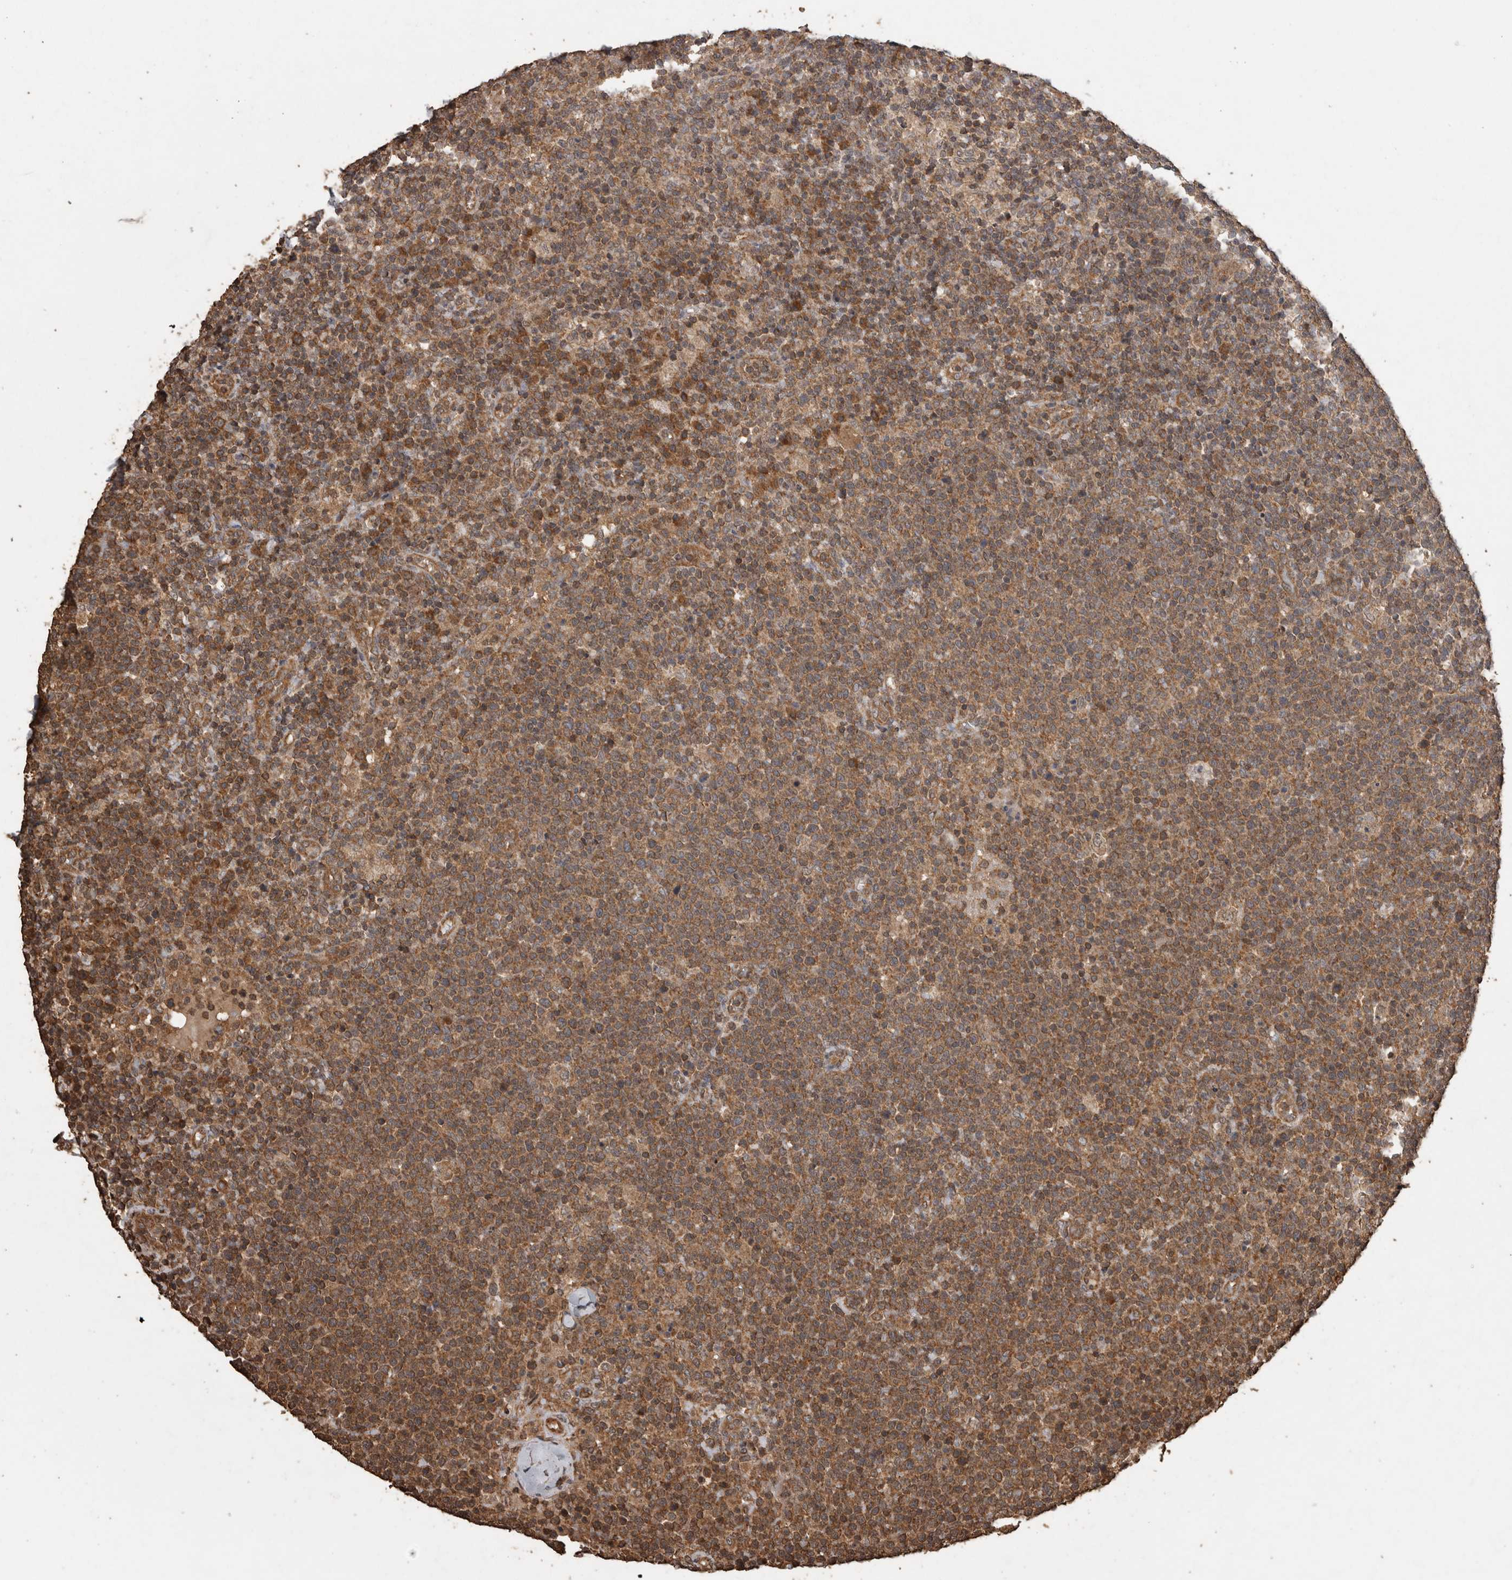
{"staining": {"intensity": "moderate", "quantity": ">75%", "location": "cytoplasmic/membranous"}, "tissue": "lymphoma", "cell_type": "Tumor cells", "image_type": "cancer", "snomed": [{"axis": "morphology", "description": "Malignant lymphoma, non-Hodgkin's type, High grade"}, {"axis": "topography", "description": "Lymph node"}], "caption": "Tumor cells display medium levels of moderate cytoplasmic/membranous expression in approximately >75% of cells in lymphoma. The staining was performed using DAB (3,3'-diaminobenzidine), with brown indicating positive protein expression. Nuclei are stained blue with hematoxylin.", "gene": "PINK1", "patient": {"sex": "male", "age": 61}}